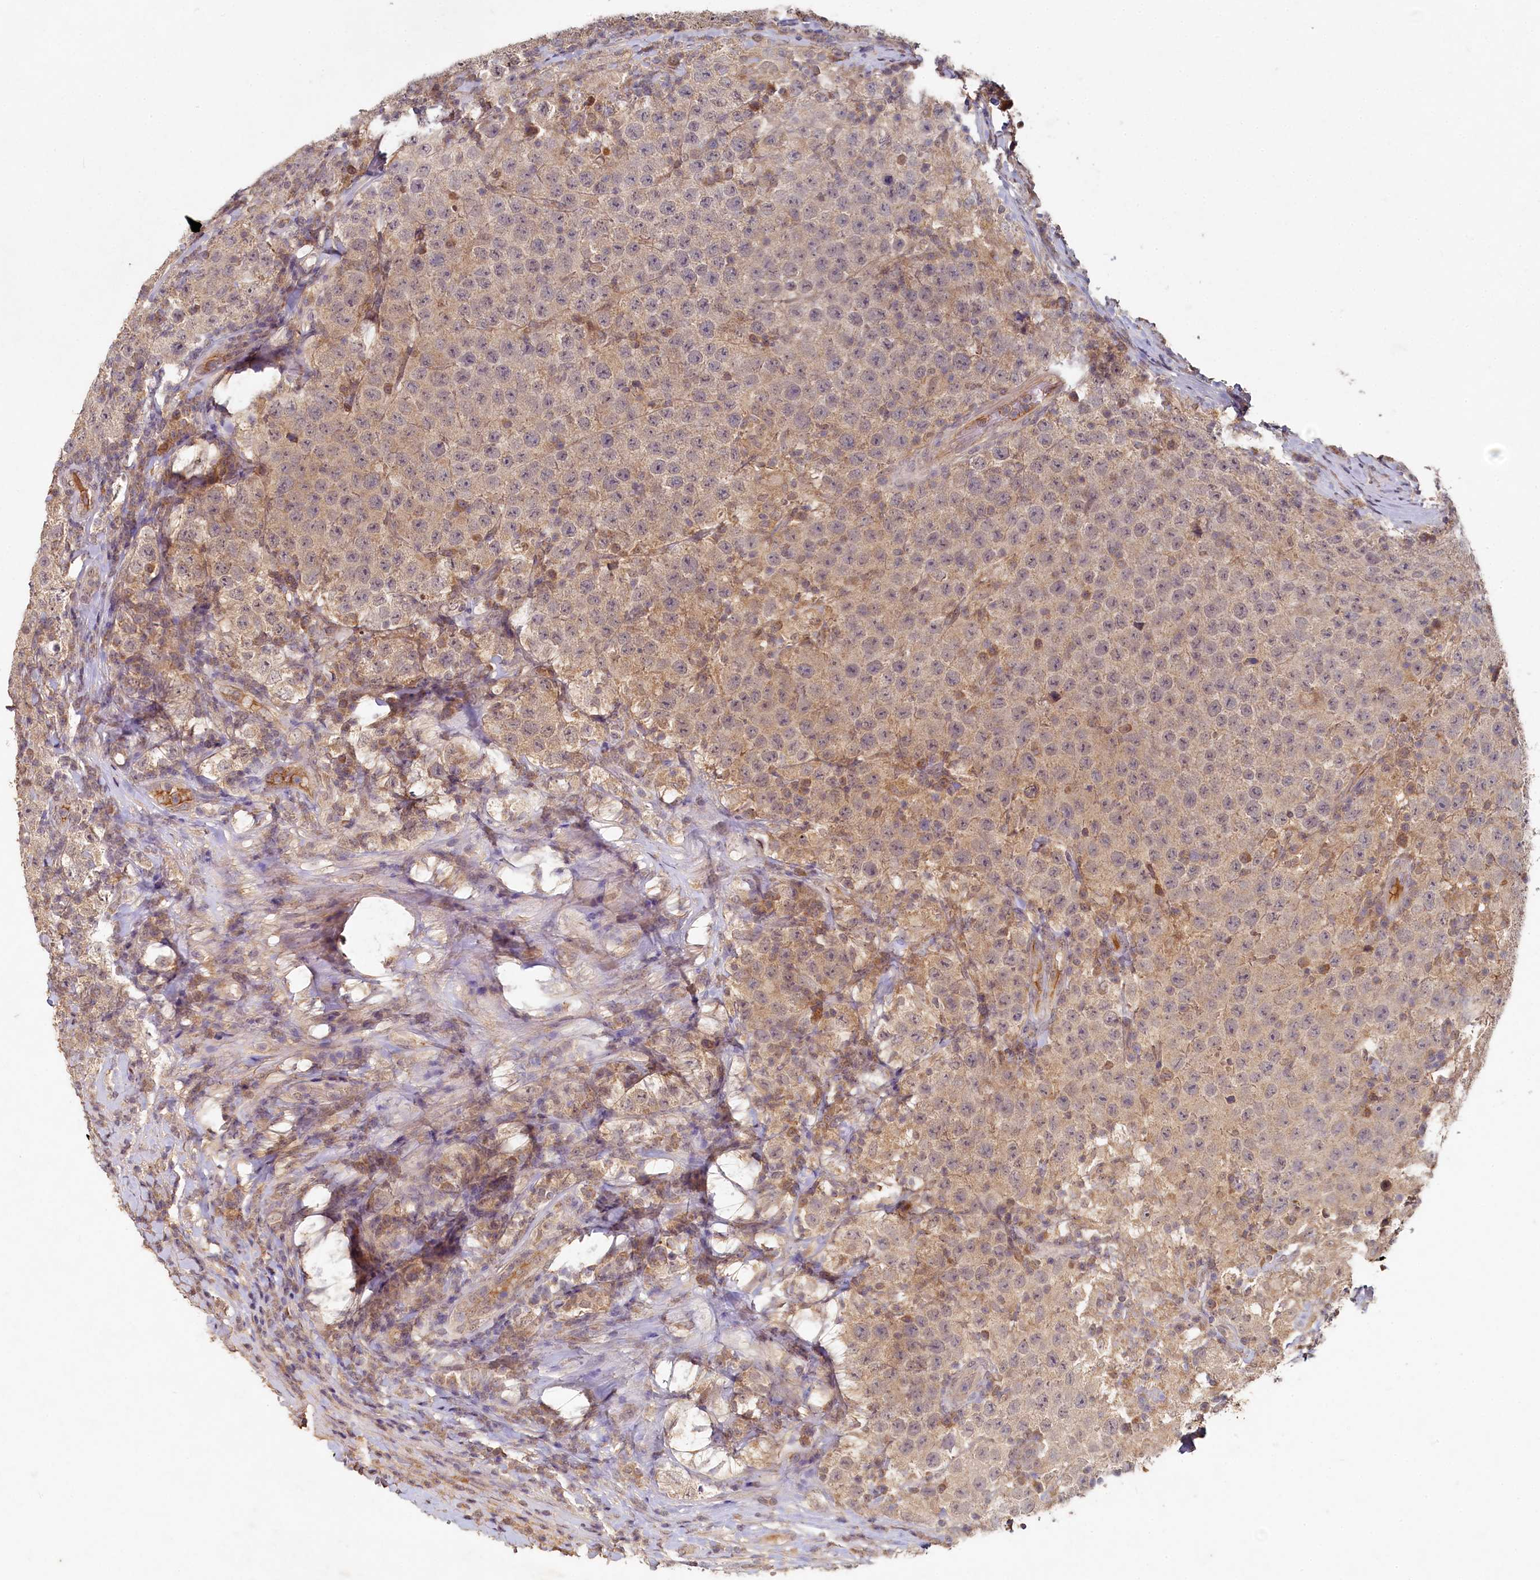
{"staining": {"intensity": "weak", "quantity": "25%-75%", "location": "cytoplasmic/membranous"}, "tissue": "testis cancer", "cell_type": "Tumor cells", "image_type": "cancer", "snomed": [{"axis": "morphology", "description": "Normal tissue, NOS"}, {"axis": "morphology", "description": "Urothelial carcinoma, High grade"}, {"axis": "morphology", "description": "Seminoma, NOS"}, {"axis": "morphology", "description": "Carcinoma, Embryonal, NOS"}, {"axis": "topography", "description": "Urinary bladder"}, {"axis": "topography", "description": "Testis"}], "caption": "A brown stain highlights weak cytoplasmic/membranous positivity of a protein in testis cancer tumor cells.", "gene": "HERC3", "patient": {"sex": "male", "age": 41}}